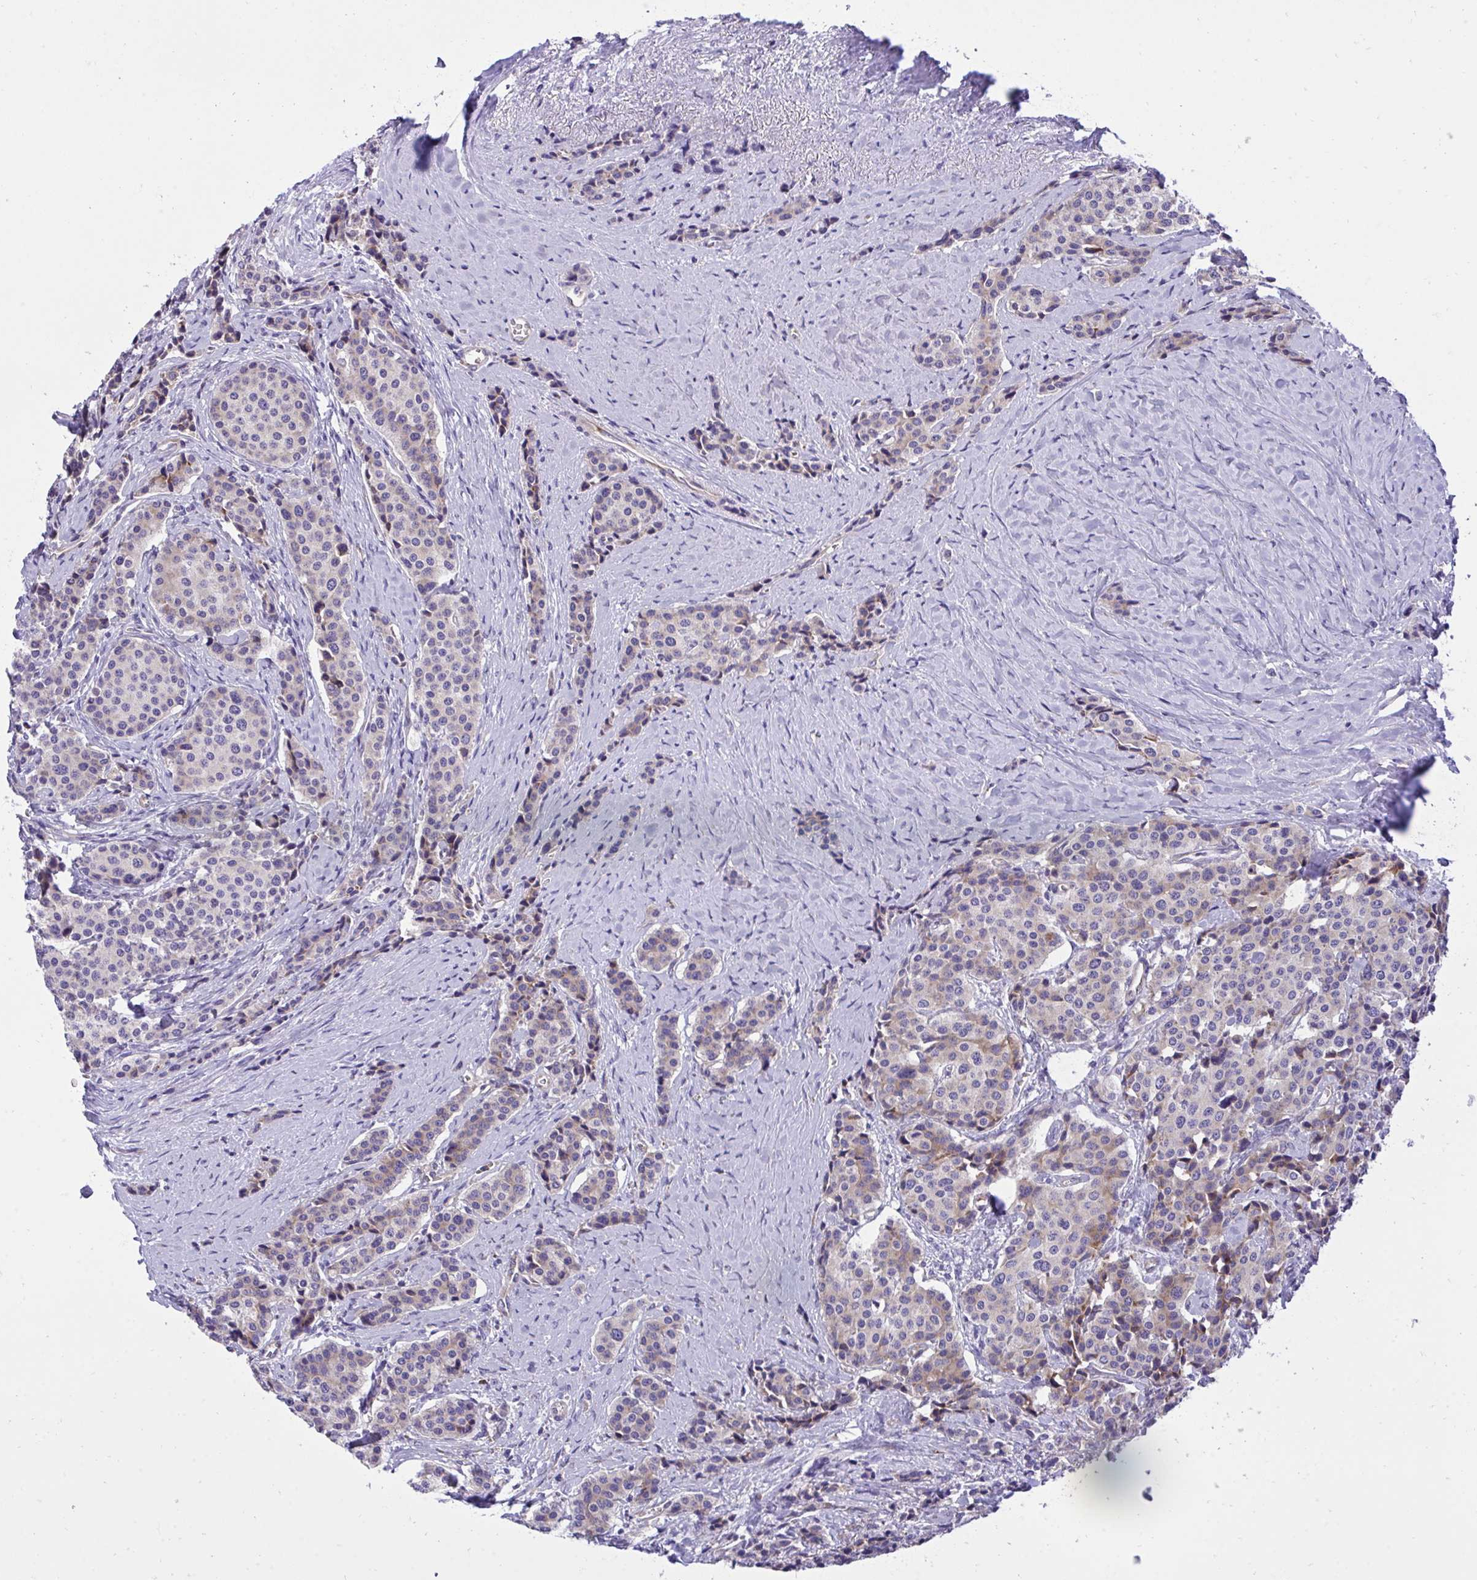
{"staining": {"intensity": "weak", "quantity": "<25%", "location": "cytoplasmic/membranous"}, "tissue": "carcinoid", "cell_type": "Tumor cells", "image_type": "cancer", "snomed": [{"axis": "morphology", "description": "Carcinoid, malignant, NOS"}, {"axis": "topography", "description": "Small intestine"}], "caption": "A micrograph of carcinoid stained for a protein shows no brown staining in tumor cells. (DAB (3,3'-diaminobenzidine) IHC, high magnification).", "gene": "RPS15", "patient": {"sex": "male", "age": 73}}